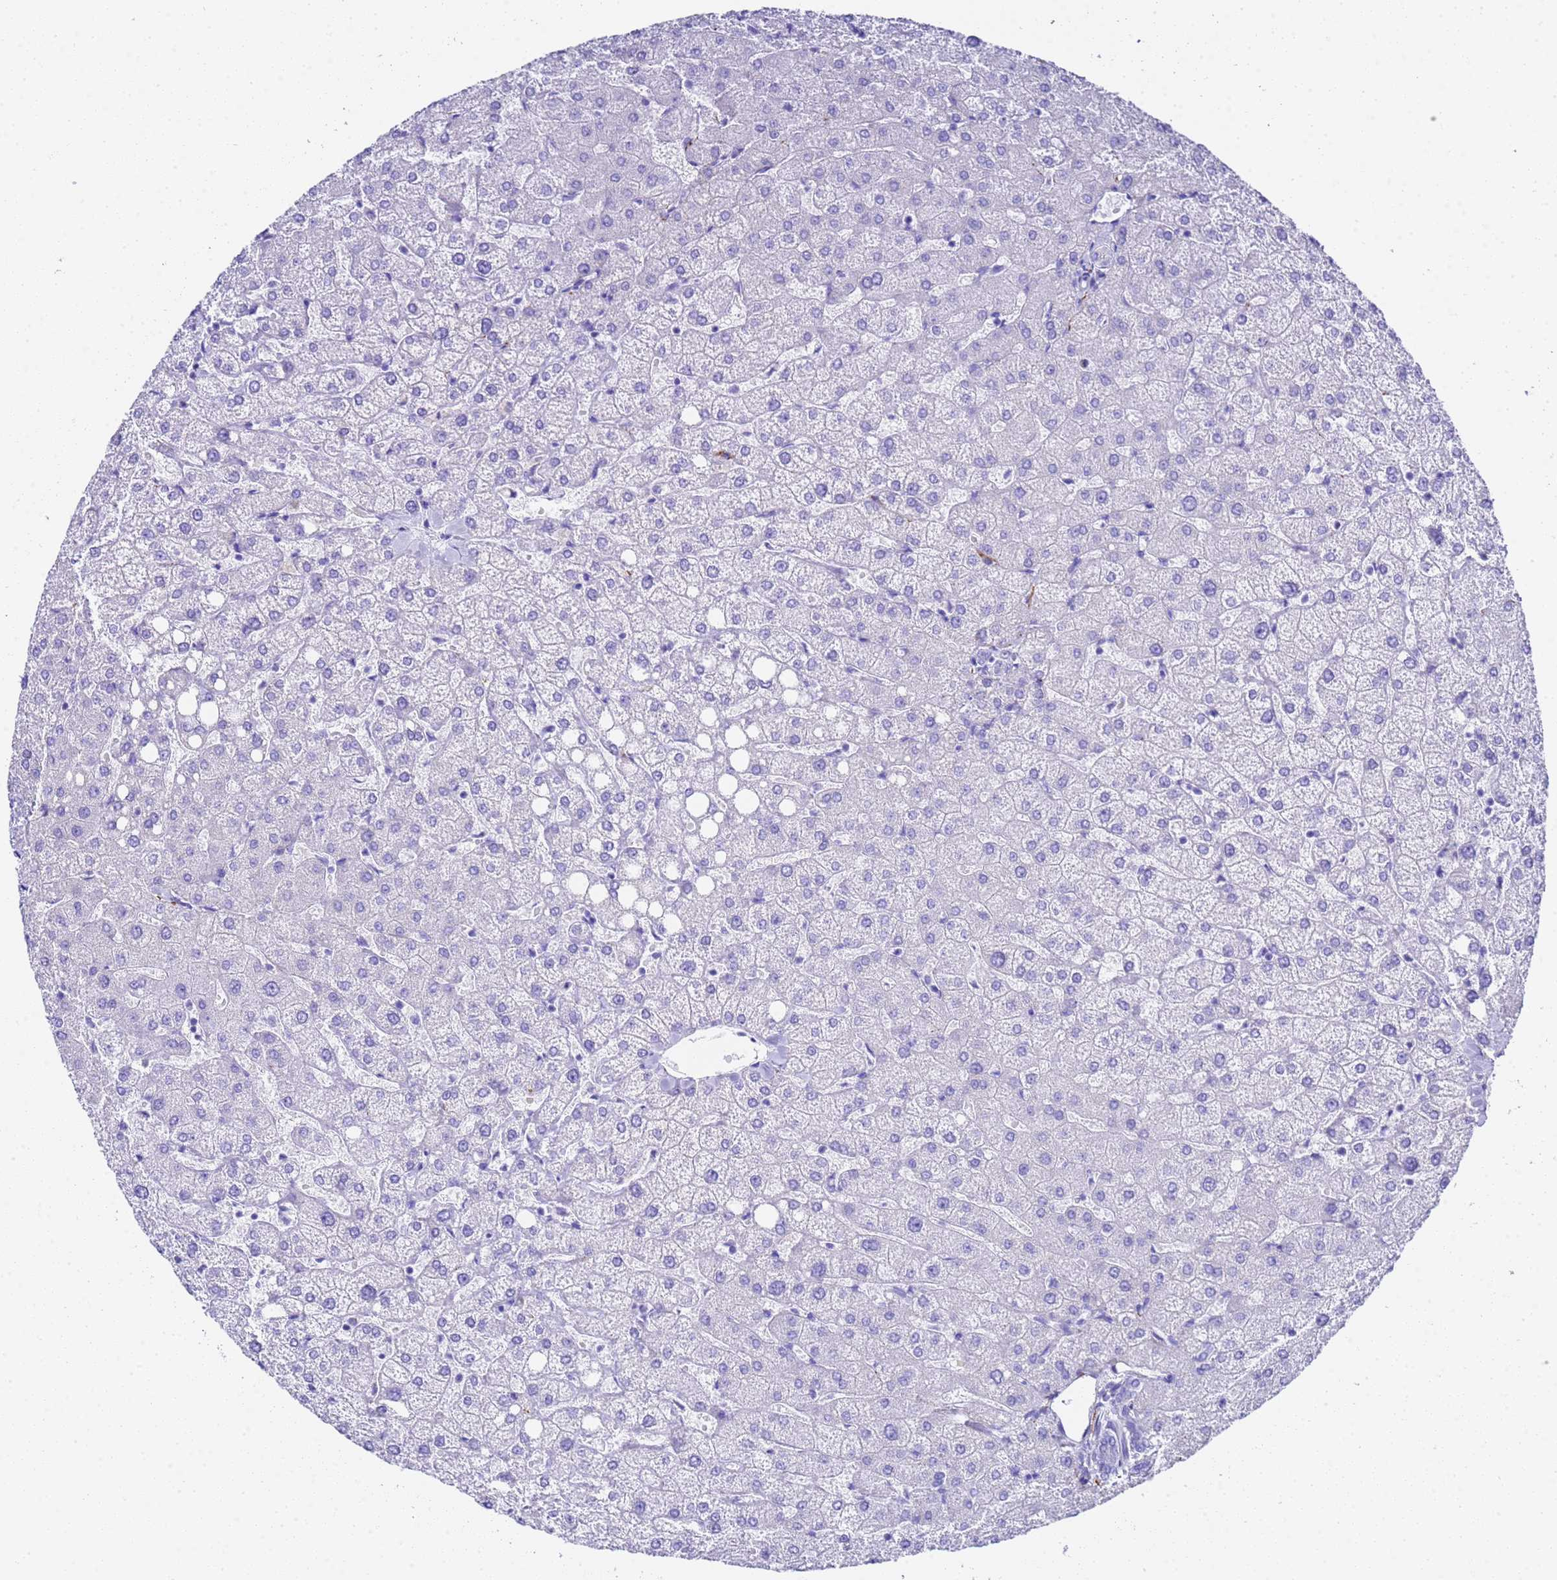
{"staining": {"intensity": "negative", "quantity": "none", "location": "none"}, "tissue": "liver", "cell_type": "Cholangiocytes", "image_type": "normal", "snomed": [{"axis": "morphology", "description": "Normal tissue, NOS"}, {"axis": "topography", "description": "Liver"}], "caption": "IHC histopathology image of unremarkable human liver stained for a protein (brown), which exhibits no expression in cholangiocytes. (IHC, brightfield microscopy, high magnification).", "gene": "FAM72A", "patient": {"sex": "female", "age": 54}}